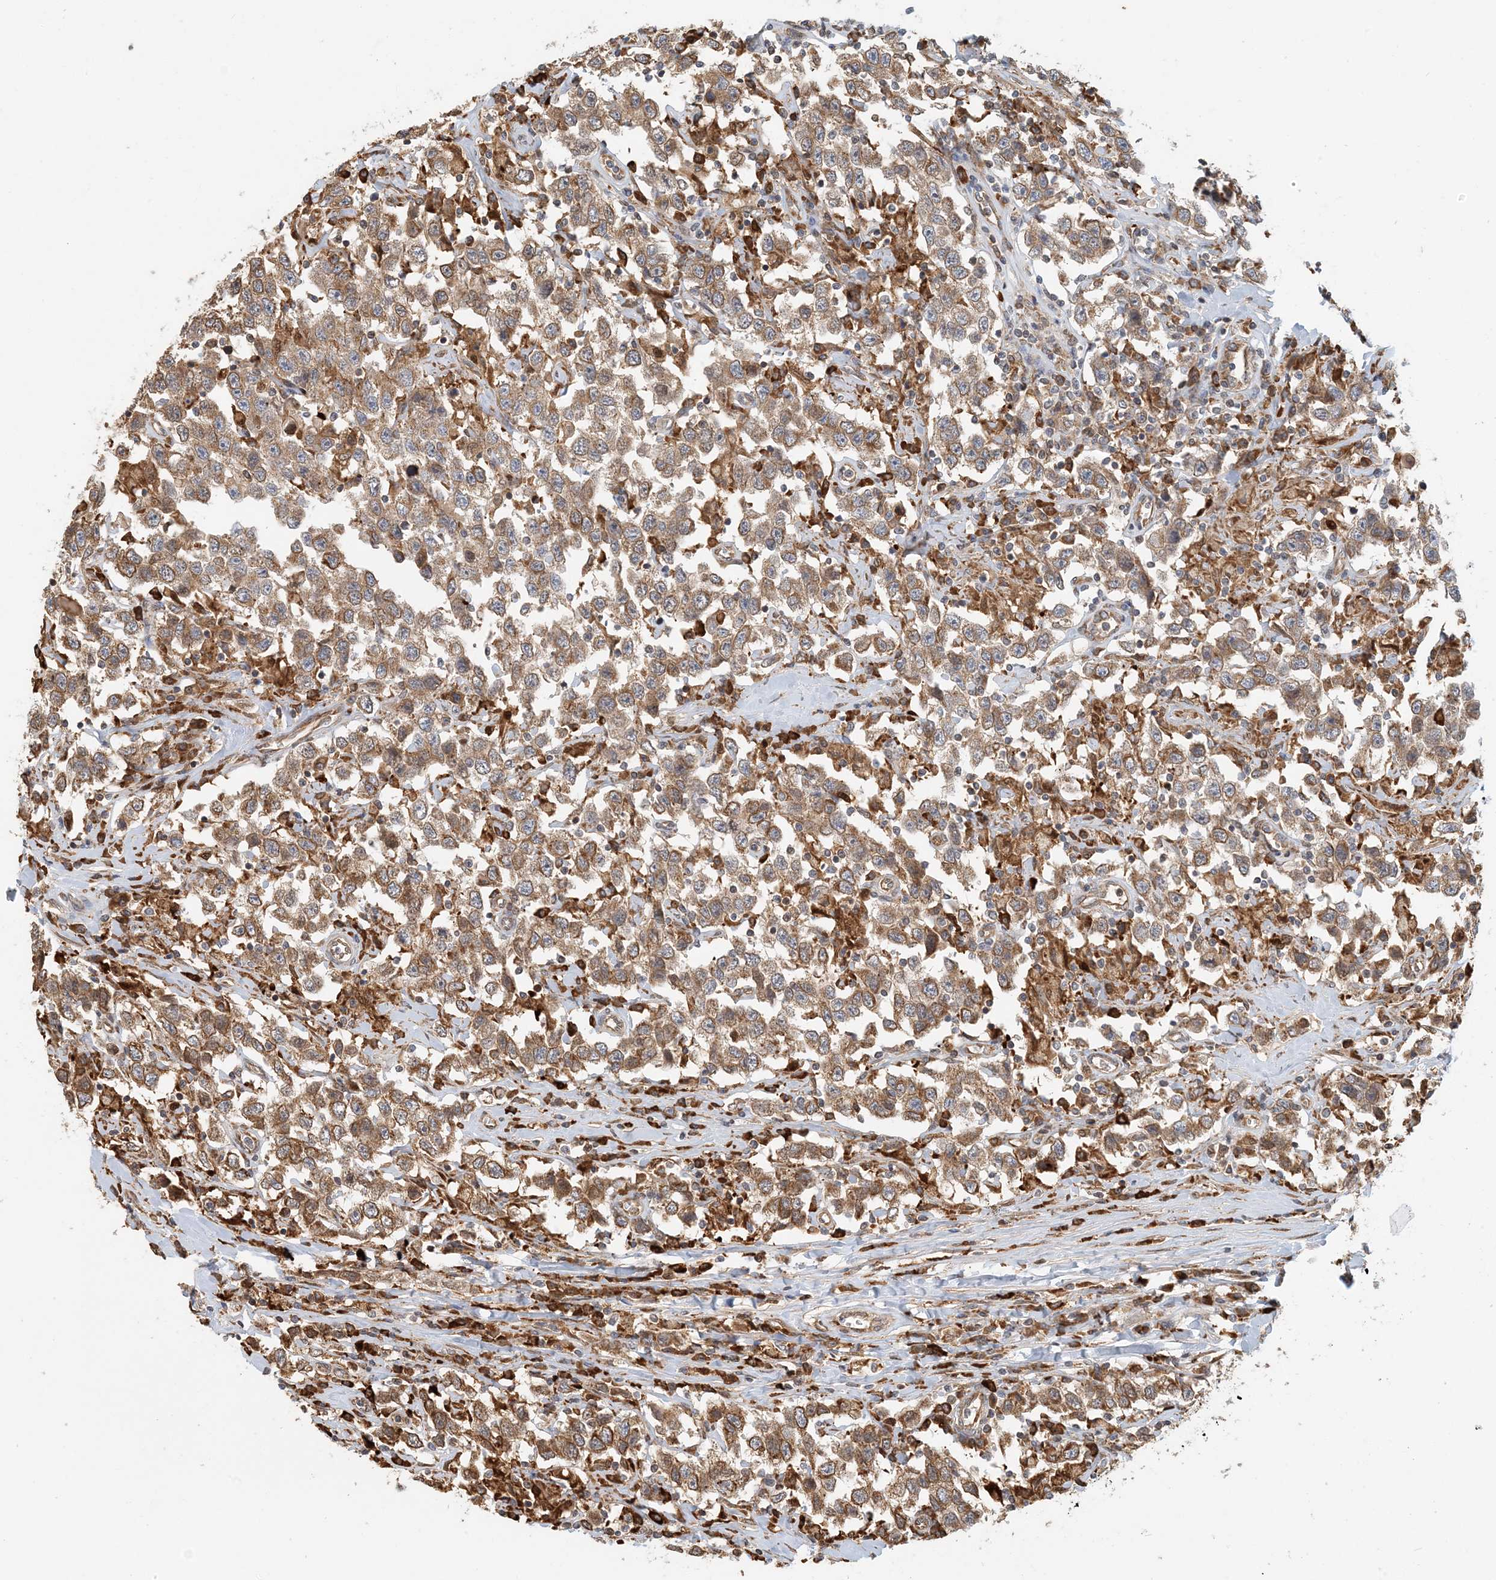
{"staining": {"intensity": "moderate", "quantity": ">75%", "location": "cytoplasmic/membranous"}, "tissue": "testis cancer", "cell_type": "Tumor cells", "image_type": "cancer", "snomed": [{"axis": "morphology", "description": "Seminoma, NOS"}, {"axis": "topography", "description": "Testis"}], "caption": "Immunohistochemistry of testis cancer demonstrates medium levels of moderate cytoplasmic/membranous staining in about >75% of tumor cells.", "gene": "HNMT", "patient": {"sex": "male", "age": 41}}